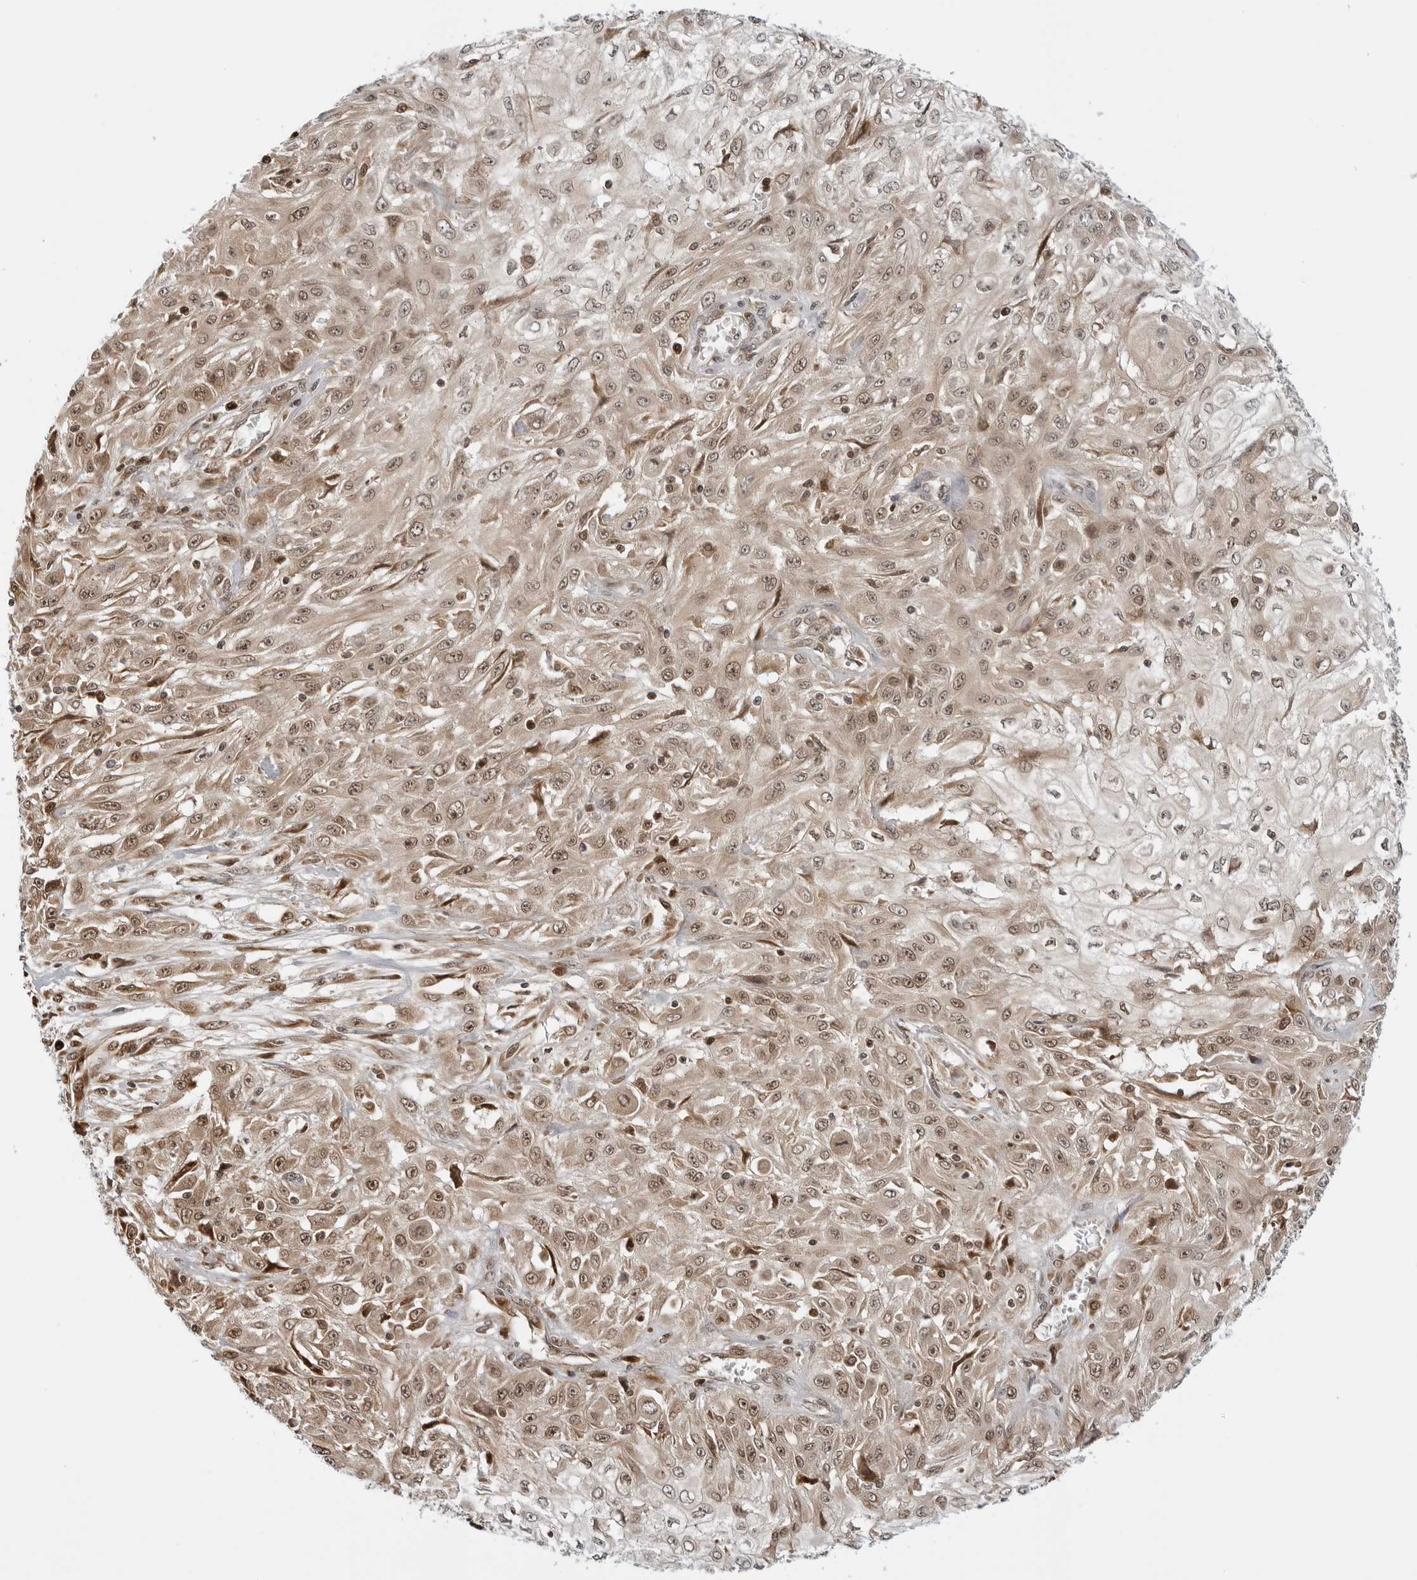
{"staining": {"intensity": "moderate", "quantity": ">75%", "location": "cytoplasmic/membranous,nuclear"}, "tissue": "skin cancer", "cell_type": "Tumor cells", "image_type": "cancer", "snomed": [{"axis": "morphology", "description": "Squamous cell carcinoma, NOS"}, {"axis": "morphology", "description": "Squamous cell carcinoma, metastatic, NOS"}, {"axis": "topography", "description": "Skin"}, {"axis": "topography", "description": "Lymph node"}], "caption": "Immunohistochemical staining of skin cancer demonstrates moderate cytoplasmic/membranous and nuclear protein staining in approximately >75% of tumor cells.", "gene": "TIPRL", "patient": {"sex": "male", "age": 75}}